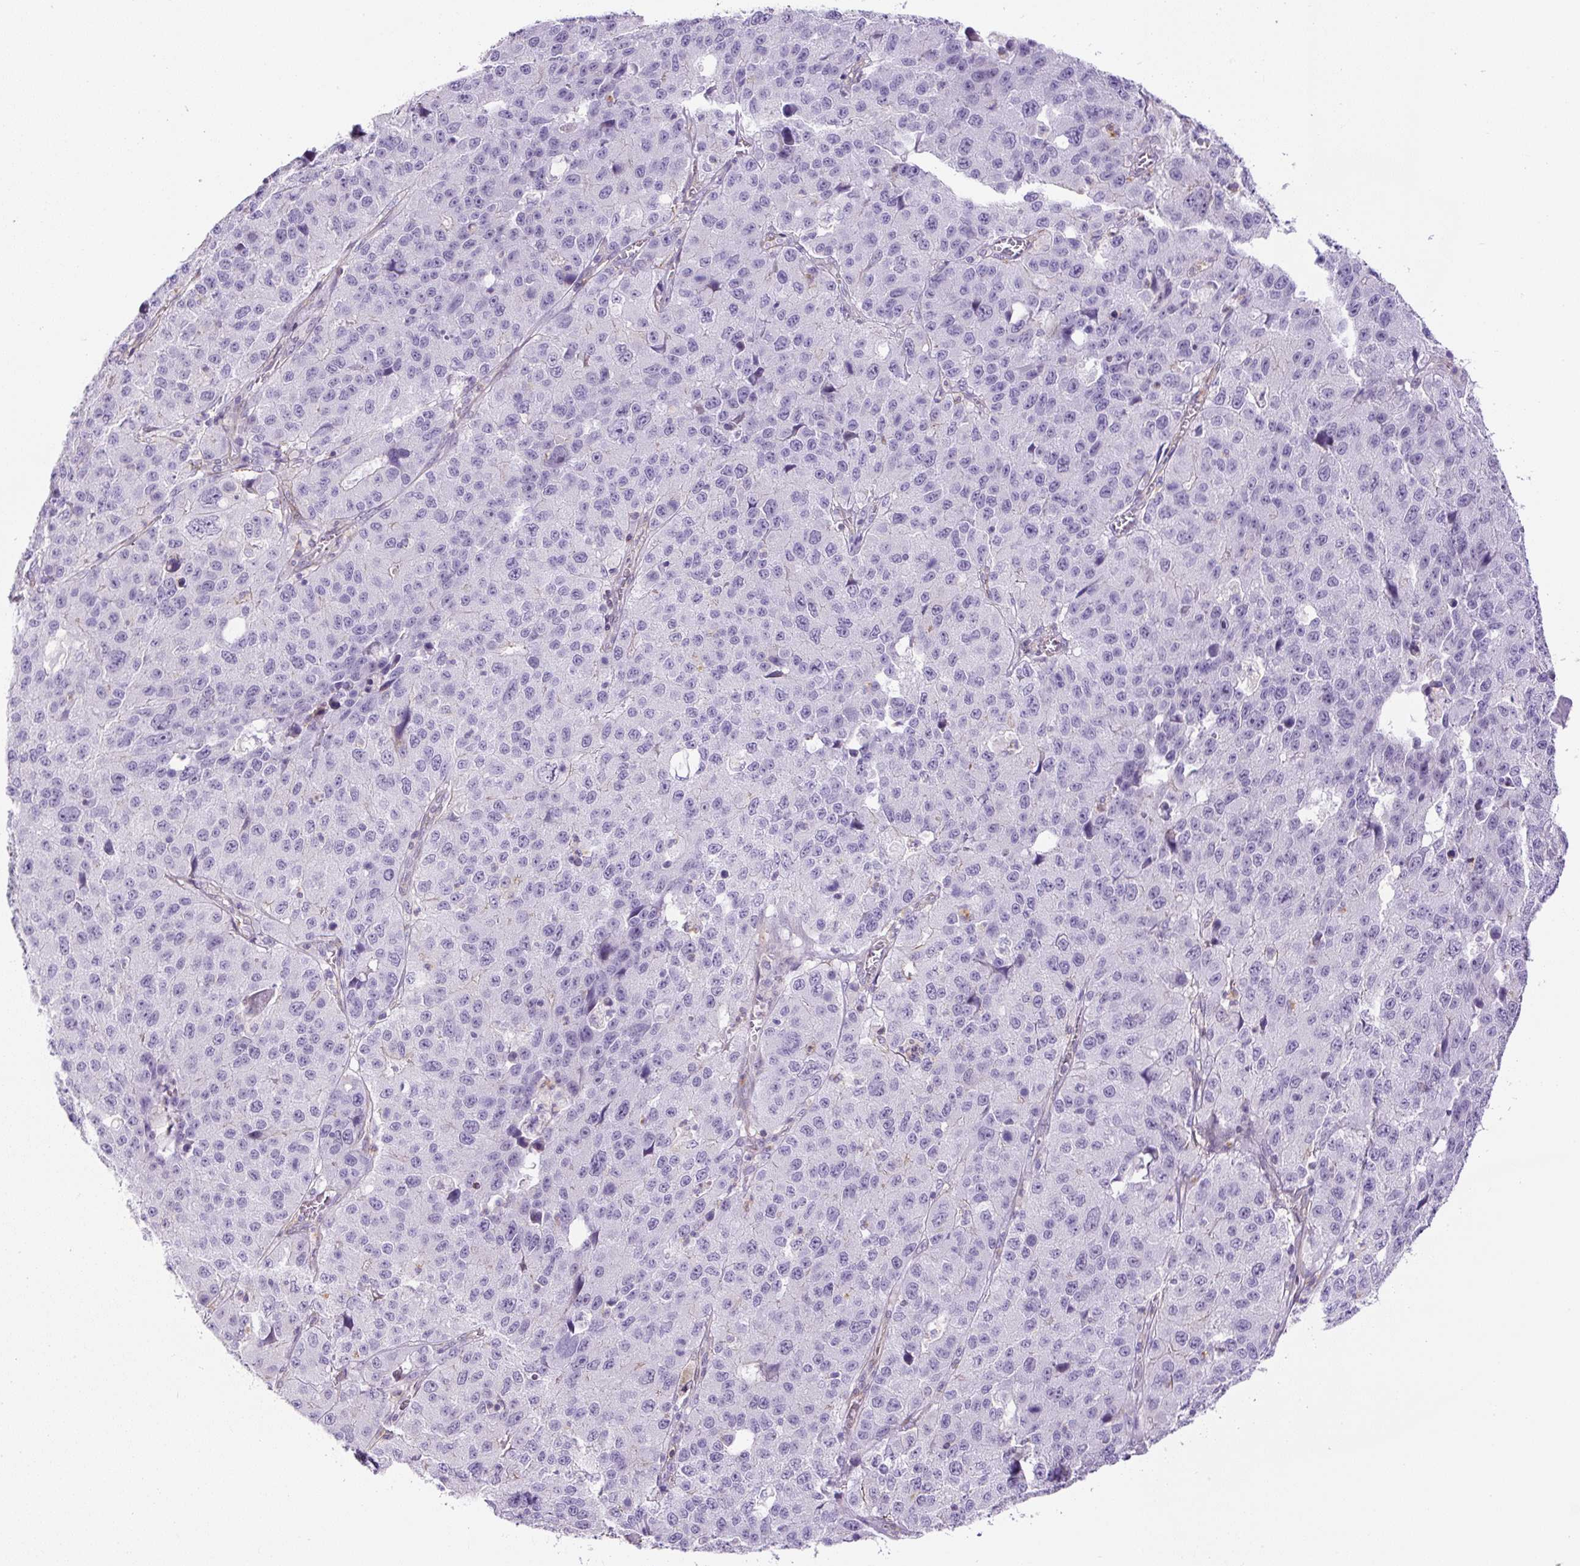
{"staining": {"intensity": "negative", "quantity": "none", "location": "none"}, "tissue": "stomach cancer", "cell_type": "Tumor cells", "image_type": "cancer", "snomed": [{"axis": "morphology", "description": "Adenocarcinoma, NOS"}, {"axis": "topography", "description": "Stomach"}], "caption": "Tumor cells show no significant expression in stomach cancer (adenocarcinoma).", "gene": "B3GALT5", "patient": {"sex": "male", "age": 71}}